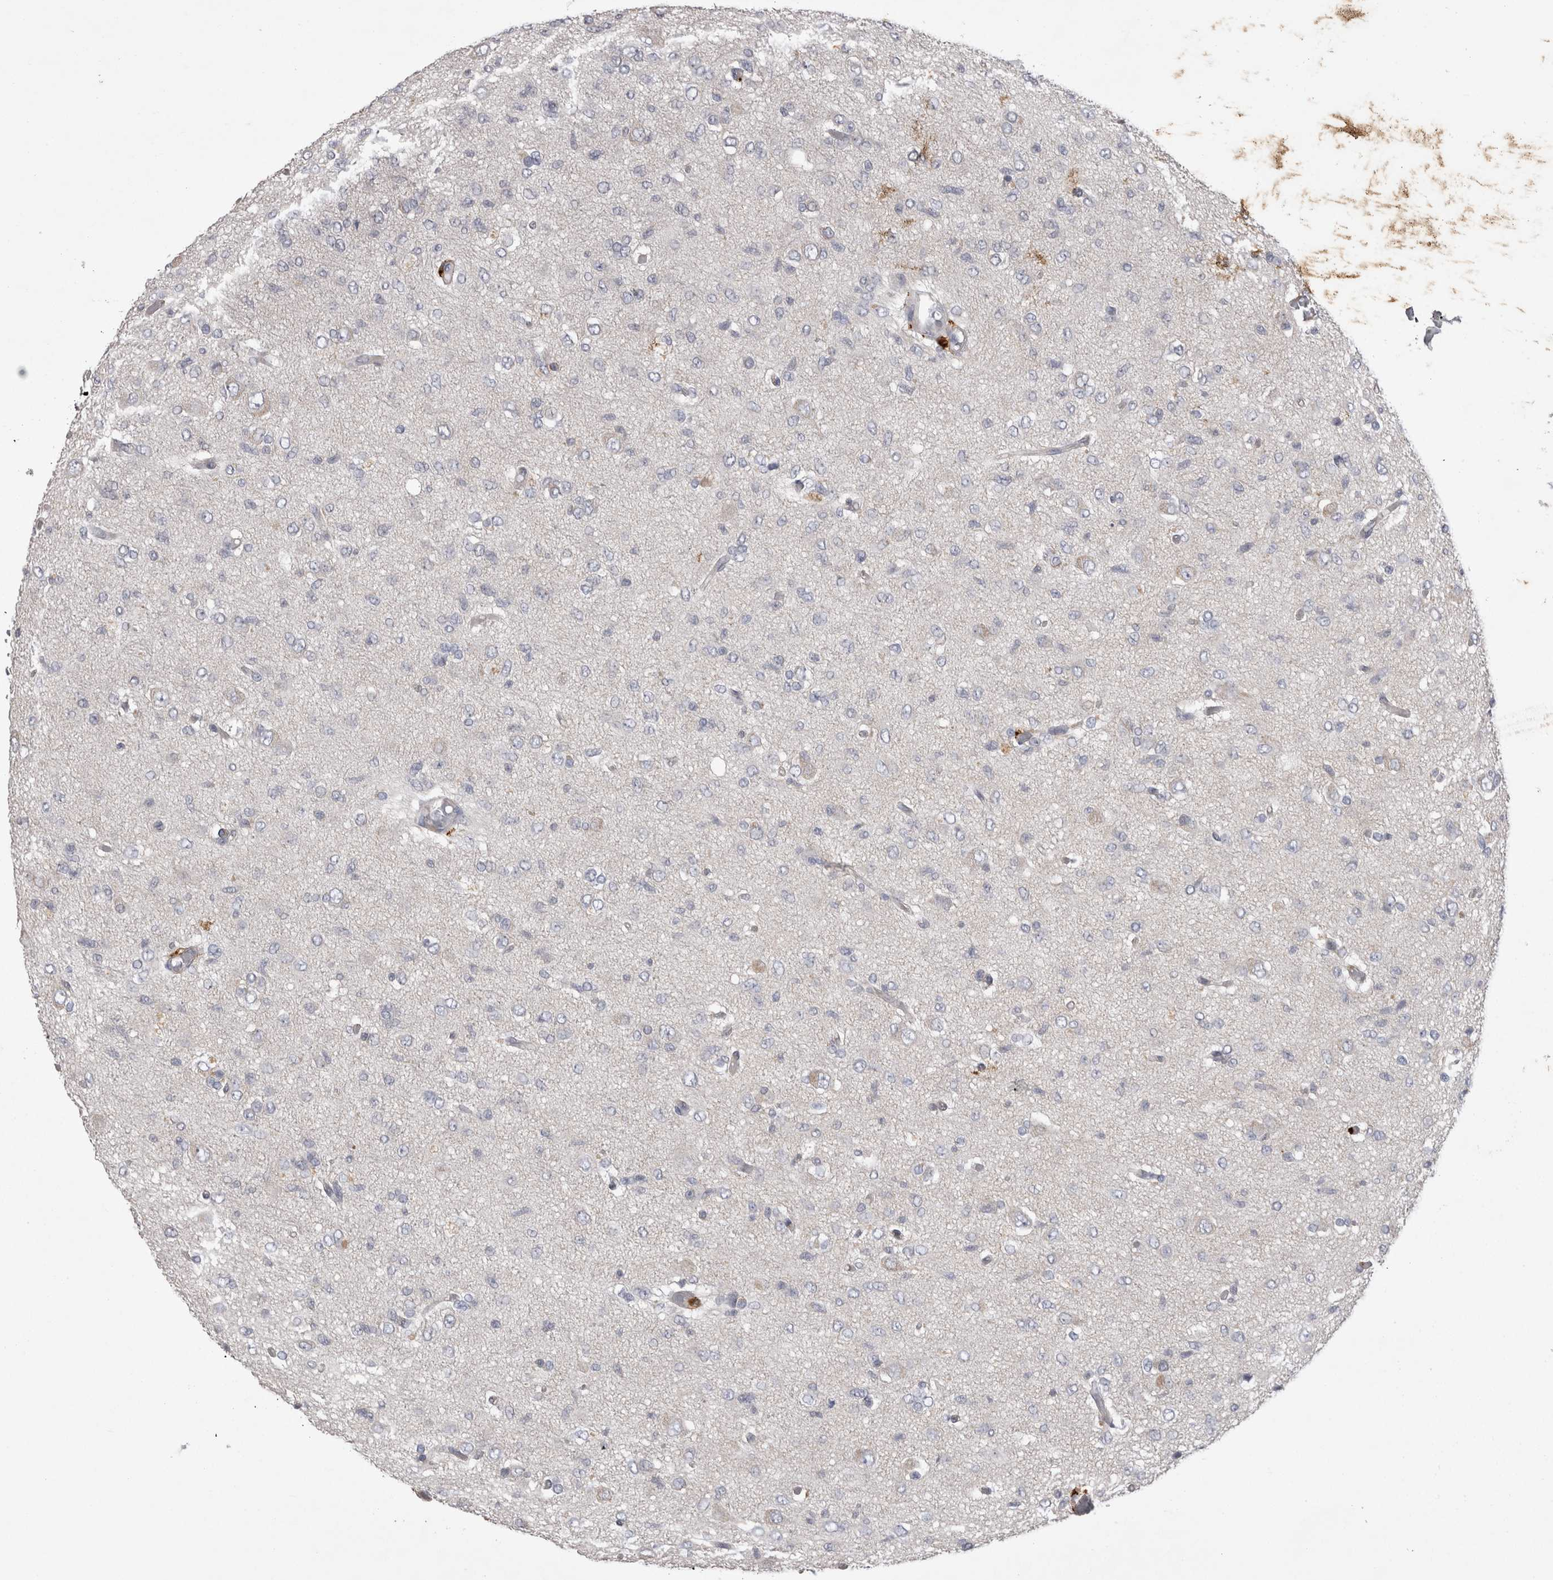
{"staining": {"intensity": "negative", "quantity": "none", "location": "none"}, "tissue": "glioma", "cell_type": "Tumor cells", "image_type": "cancer", "snomed": [{"axis": "morphology", "description": "Glioma, malignant, High grade"}, {"axis": "topography", "description": "Brain"}], "caption": "A high-resolution micrograph shows IHC staining of glioma, which exhibits no significant expression in tumor cells.", "gene": "CTBS", "patient": {"sex": "female", "age": 59}}